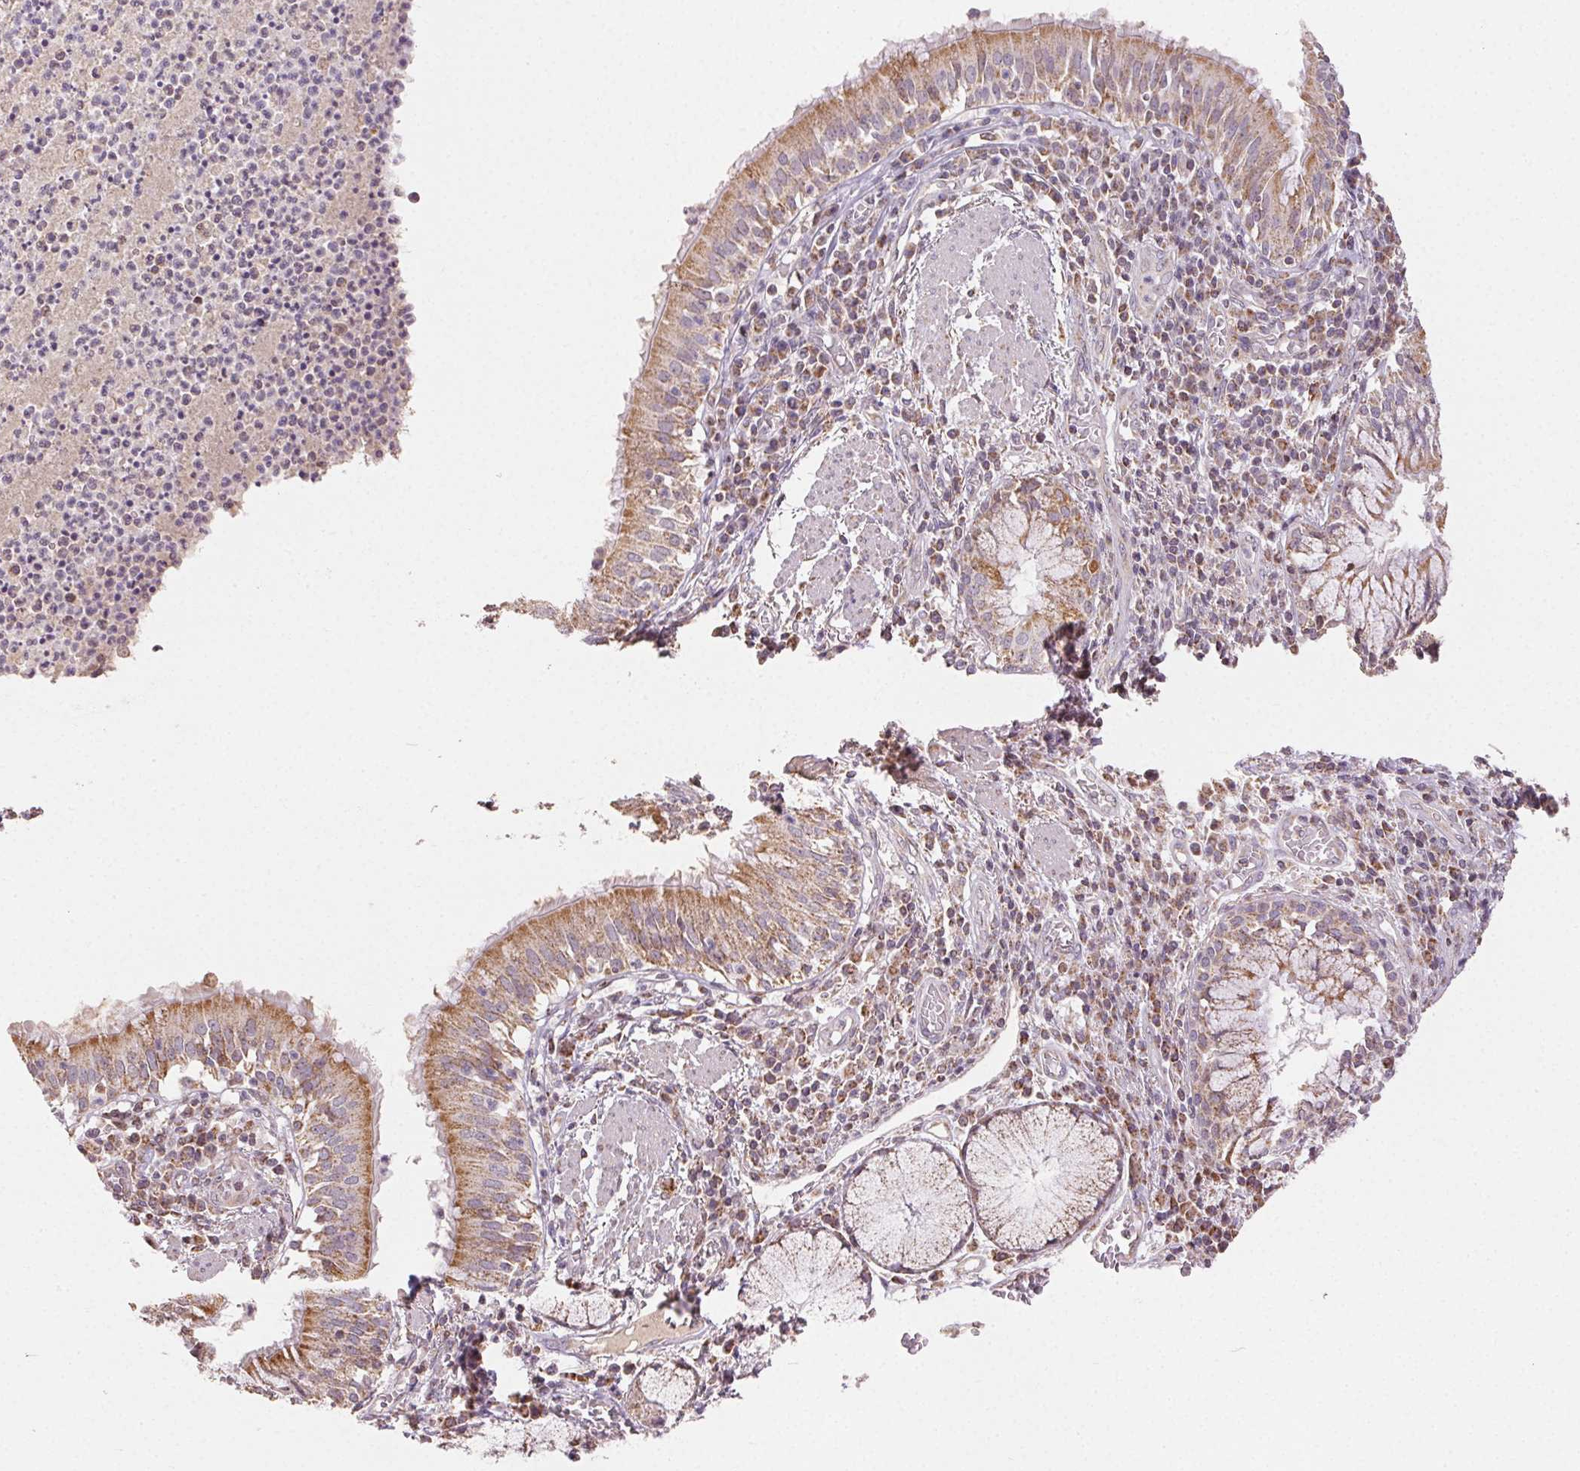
{"staining": {"intensity": "moderate", "quantity": "25%-75%", "location": "cytoplasmic/membranous"}, "tissue": "bronchus", "cell_type": "Respiratory epithelial cells", "image_type": "normal", "snomed": [{"axis": "morphology", "description": "Normal tissue, NOS"}, {"axis": "topography", "description": "Lymph node"}, {"axis": "topography", "description": "Bronchus"}], "caption": "Moderate cytoplasmic/membranous positivity for a protein is seen in about 25%-75% of respiratory epithelial cells of benign bronchus using IHC.", "gene": "CLASP1", "patient": {"sex": "male", "age": 56}}